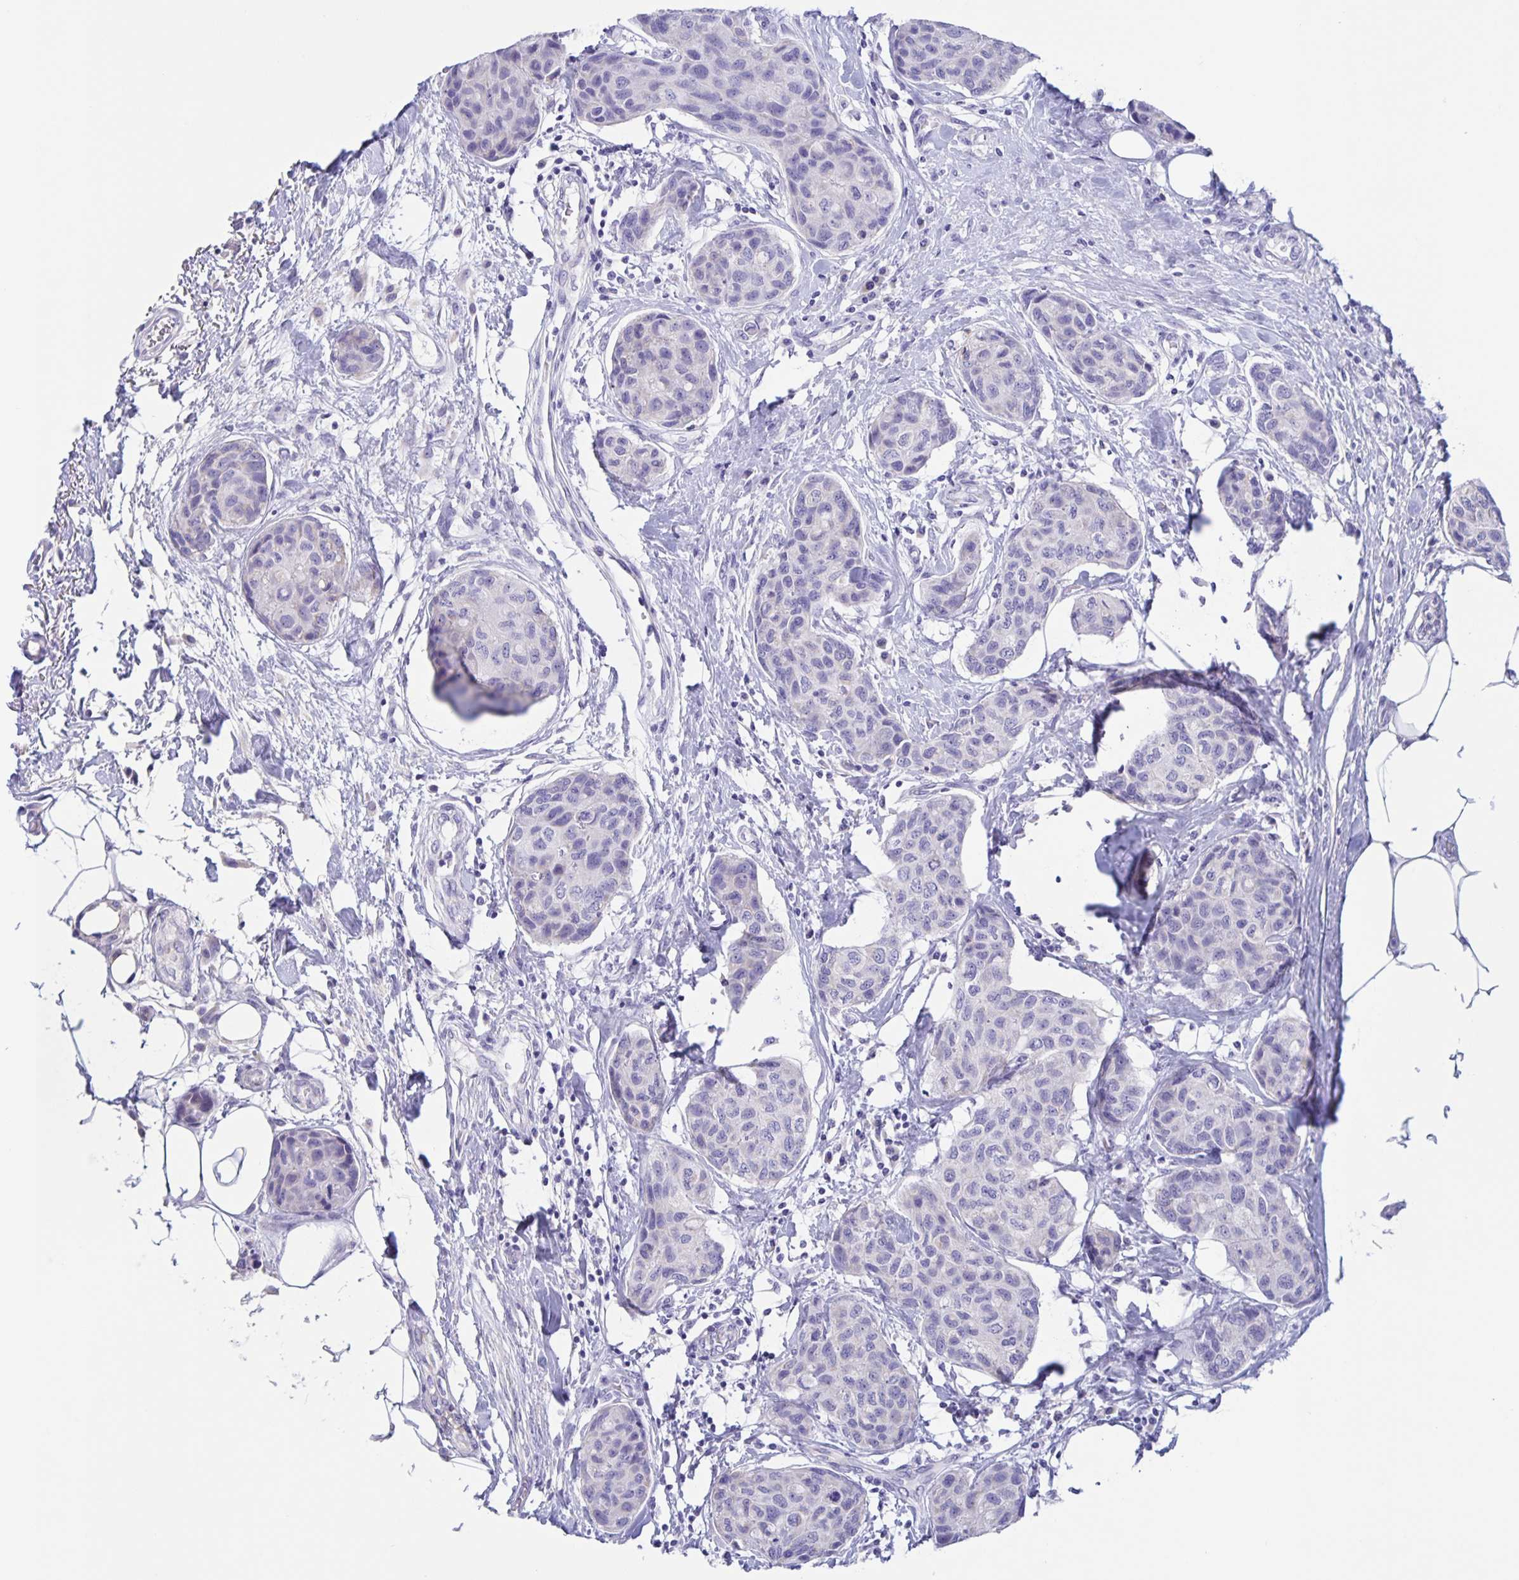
{"staining": {"intensity": "negative", "quantity": "none", "location": "none"}, "tissue": "breast cancer", "cell_type": "Tumor cells", "image_type": "cancer", "snomed": [{"axis": "morphology", "description": "Duct carcinoma"}, {"axis": "topography", "description": "Breast"}], "caption": "Immunohistochemistry (IHC) histopathology image of neoplastic tissue: human invasive ductal carcinoma (breast) stained with DAB (3,3'-diaminobenzidine) shows no significant protein positivity in tumor cells.", "gene": "DMBT1", "patient": {"sex": "female", "age": 80}}